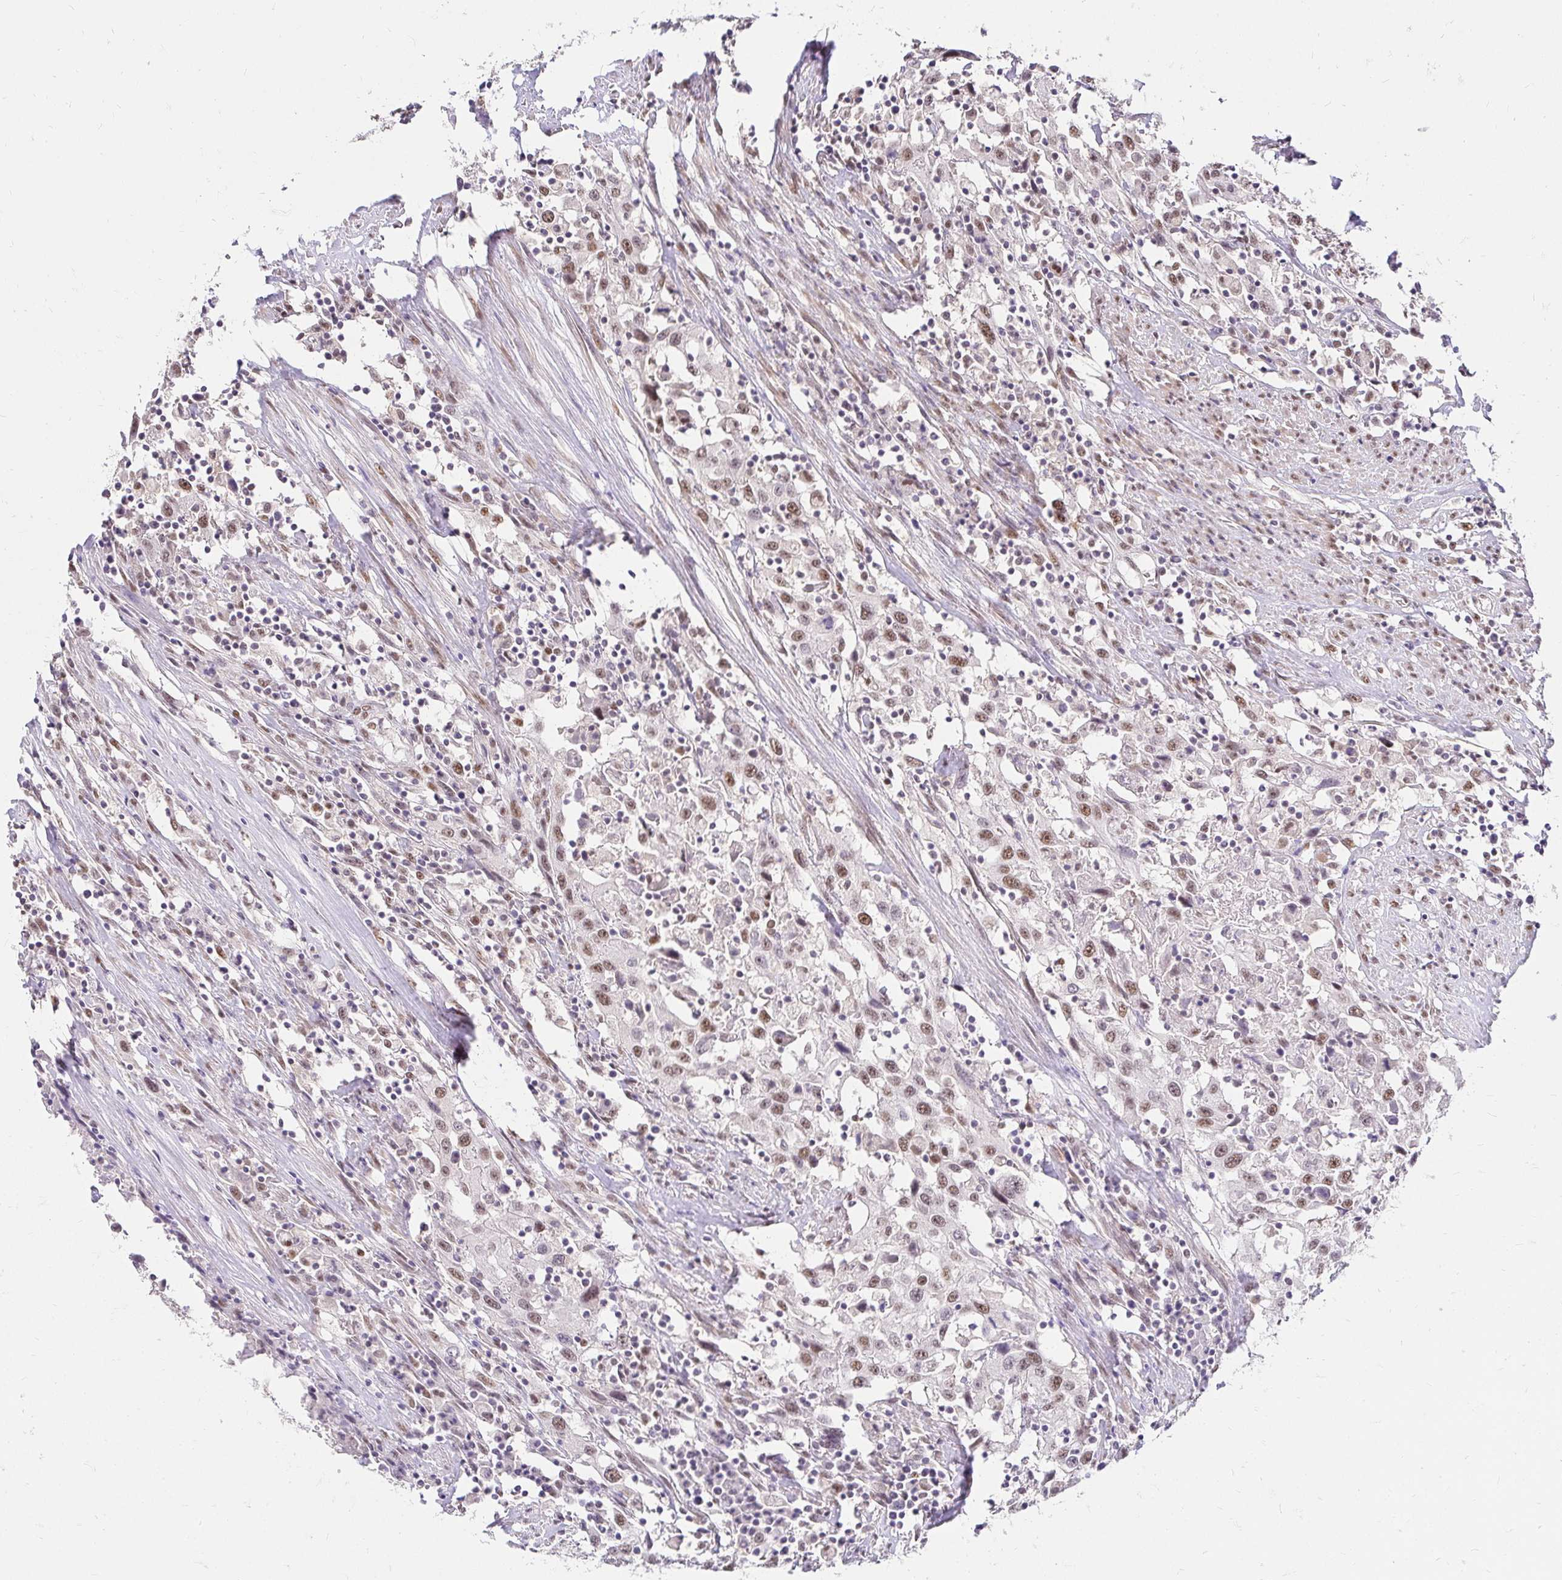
{"staining": {"intensity": "moderate", "quantity": ">75%", "location": "nuclear"}, "tissue": "urothelial cancer", "cell_type": "Tumor cells", "image_type": "cancer", "snomed": [{"axis": "morphology", "description": "Urothelial carcinoma, High grade"}, {"axis": "topography", "description": "Urinary bladder"}], "caption": "IHC of urothelial cancer exhibits medium levels of moderate nuclear expression in approximately >75% of tumor cells. (Stains: DAB (3,3'-diaminobenzidine) in brown, nuclei in blue, Microscopy: brightfield microscopy at high magnification).", "gene": "RIMS4", "patient": {"sex": "male", "age": 61}}